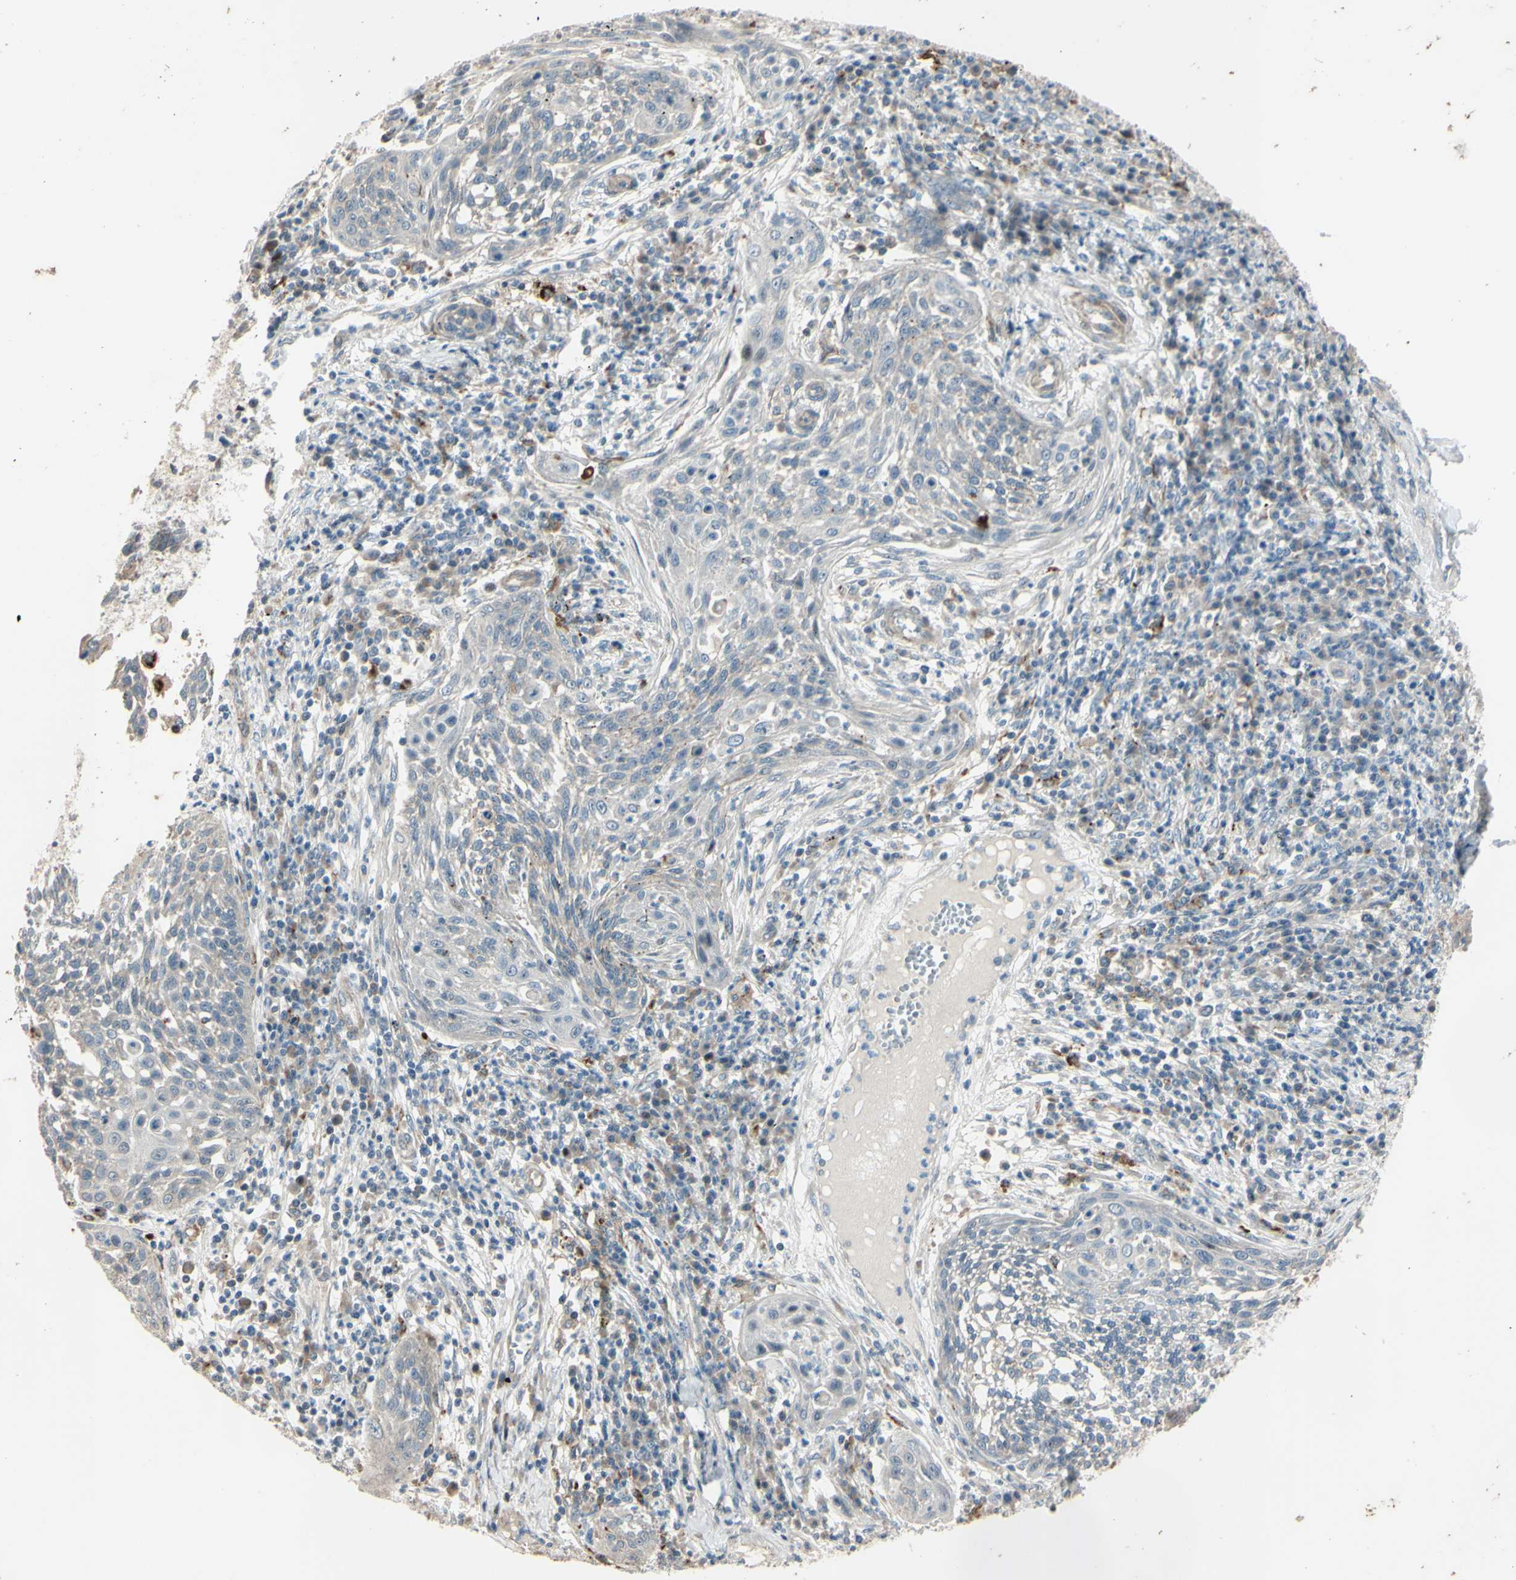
{"staining": {"intensity": "weak", "quantity": "25%-75%", "location": "cytoplasmic/membranous"}, "tissue": "cervical cancer", "cell_type": "Tumor cells", "image_type": "cancer", "snomed": [{"axis": "morphology", "description": "Squamous cell carcinoma, NOS"}, {"axis": "topography", "description": "Cervix"}], "caption": "Human squamous cell carcinoma (cervical) stained for a protein (brown) reveals weak cytoplasmic/membranous positive staining in about 25%-75% of tumor cells.", "gene": "NDFIP1", "patient": {"sex": "female", "age": 34}}